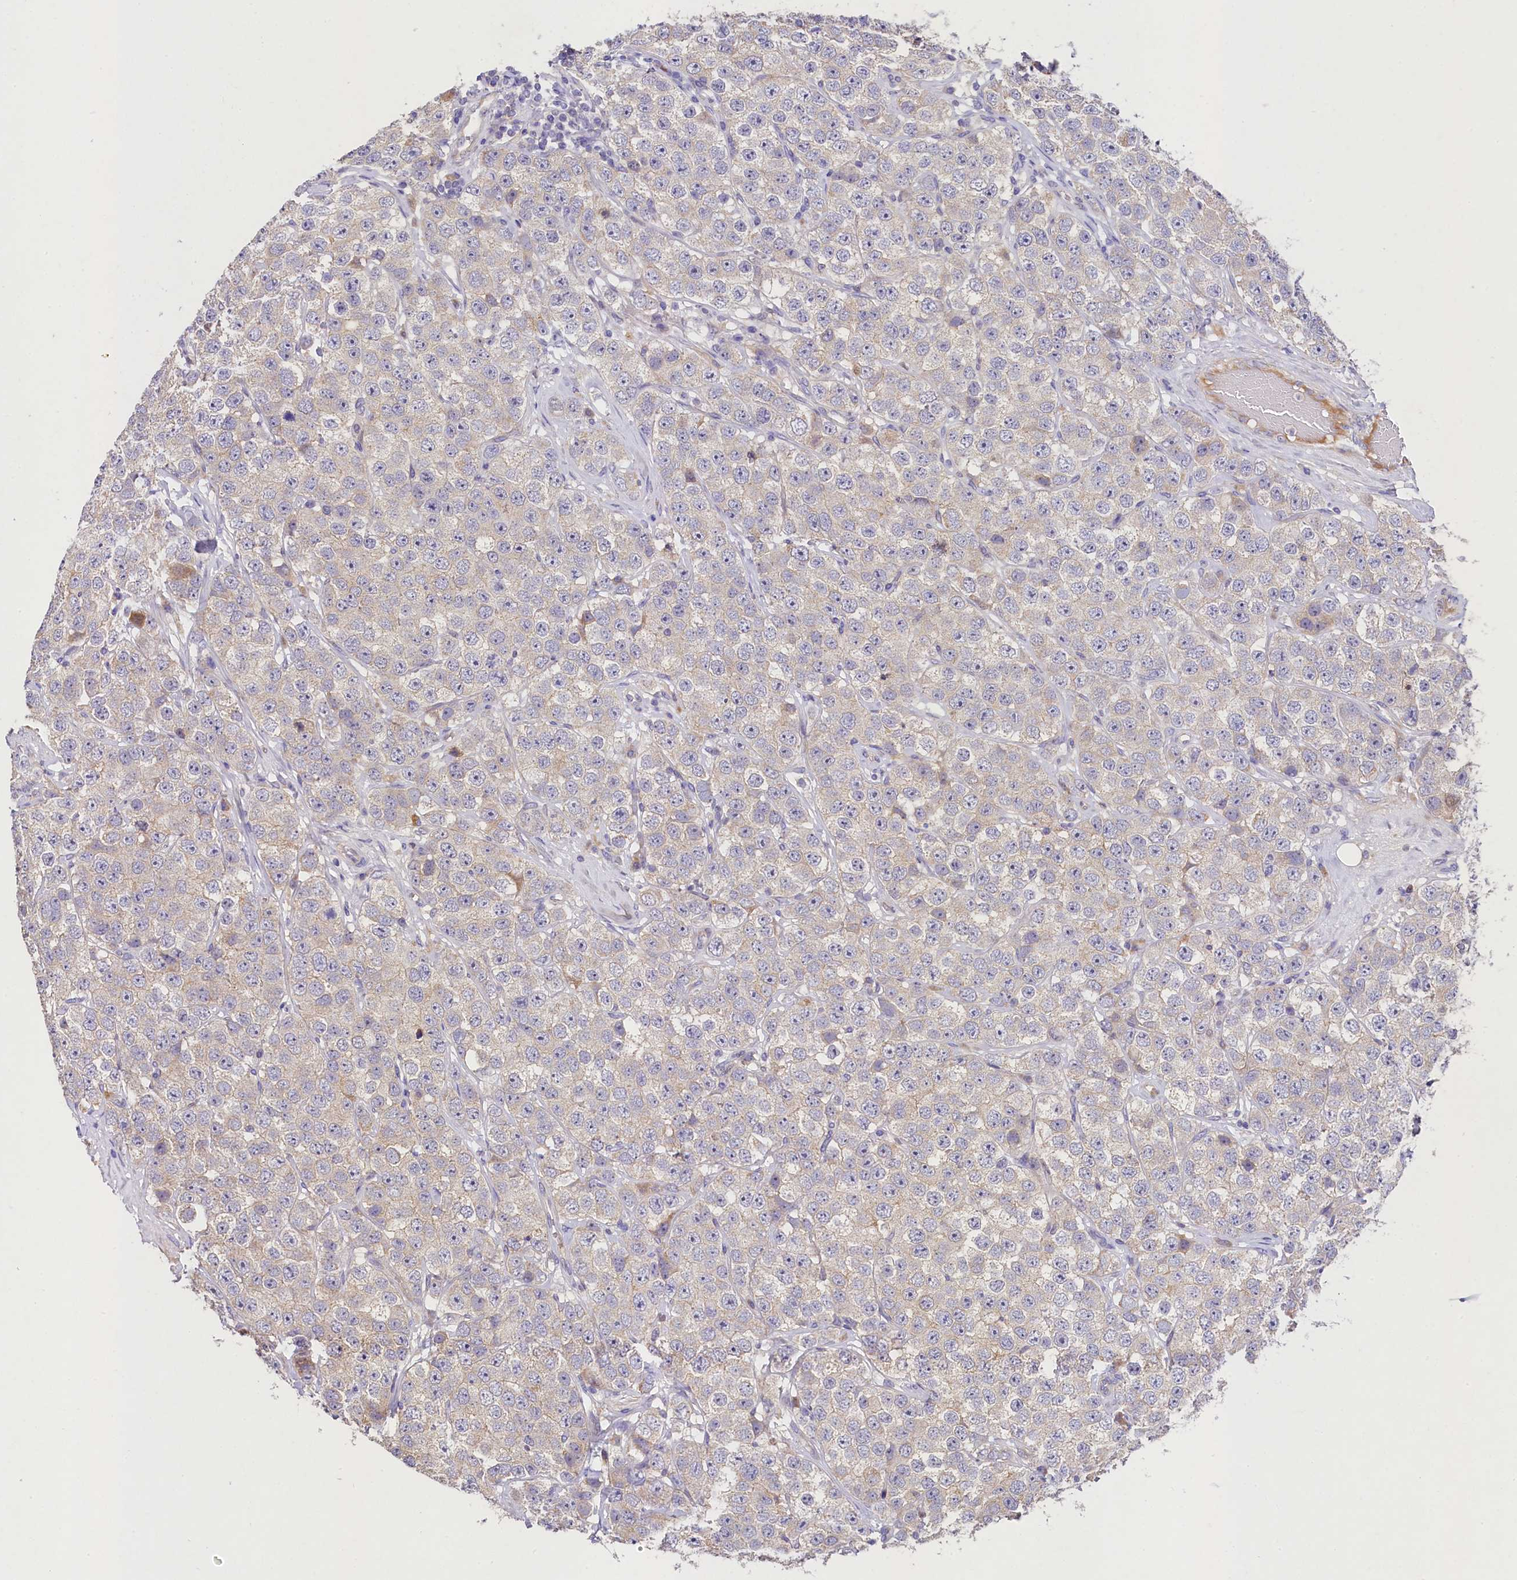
{"staining": {"intensity": "negative", "quantity": "none", "location": "none"}, "tissue": "testis cancer", "cell_type": "Tumor cells", "image_type": "cancer", "snomed": [{"axis": "morphology", "description": "Seminoma, NOS"}, {"axis": "topography", "description": "Testis"}], "caption": "High magnification brightfield microscopy of testis cancer (seminoma) stained with DAB (brown) and counterstained with hematoxylin (blue): tumor cells show no significant positivity. (DAB IHC, high magnification).", "gene": "FXYD6", "patient": {"sex": "male", "age": 28}}